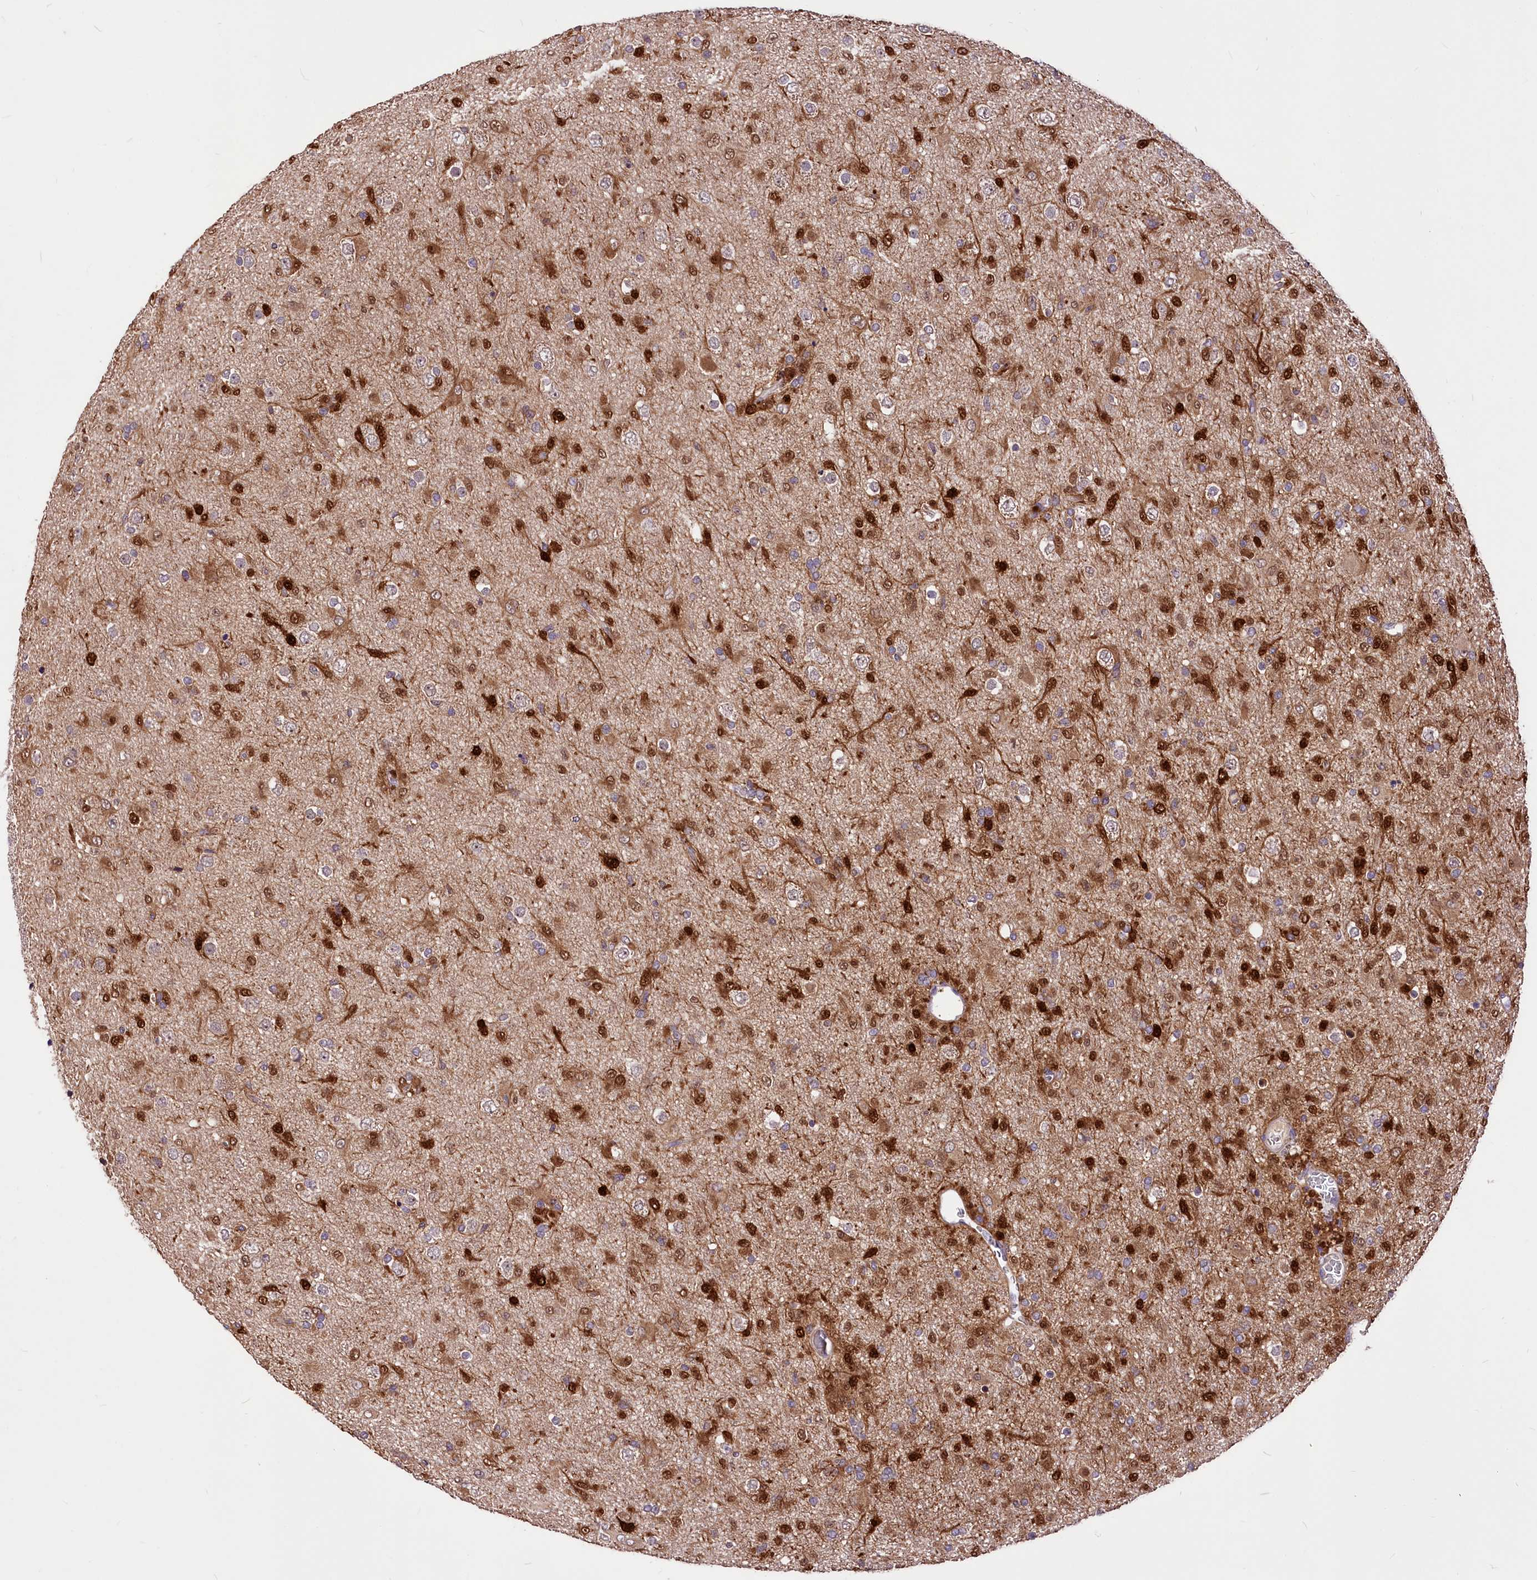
{"staining": {"intensity": "strong", "quantity": "25%-75%", "location": "cytoplasmic/membranous,nuclear"}, "tissue": "glioma", "cell_type": "Tumor cells", "image_type": "cancer", "snomed": [{"axis": "morphology", "description": "Glioma, malignant, Low grade"}, {"axis": "topography", "description": "Brain"}], "caption": "A photomicrograph of human glioma stained for a protein exhibits strong cytoplasmic/membranous and nuclear brown staining in tumor cells.", "gene": "SERGEF", "patient": {"sex": "male", "age": 65}}